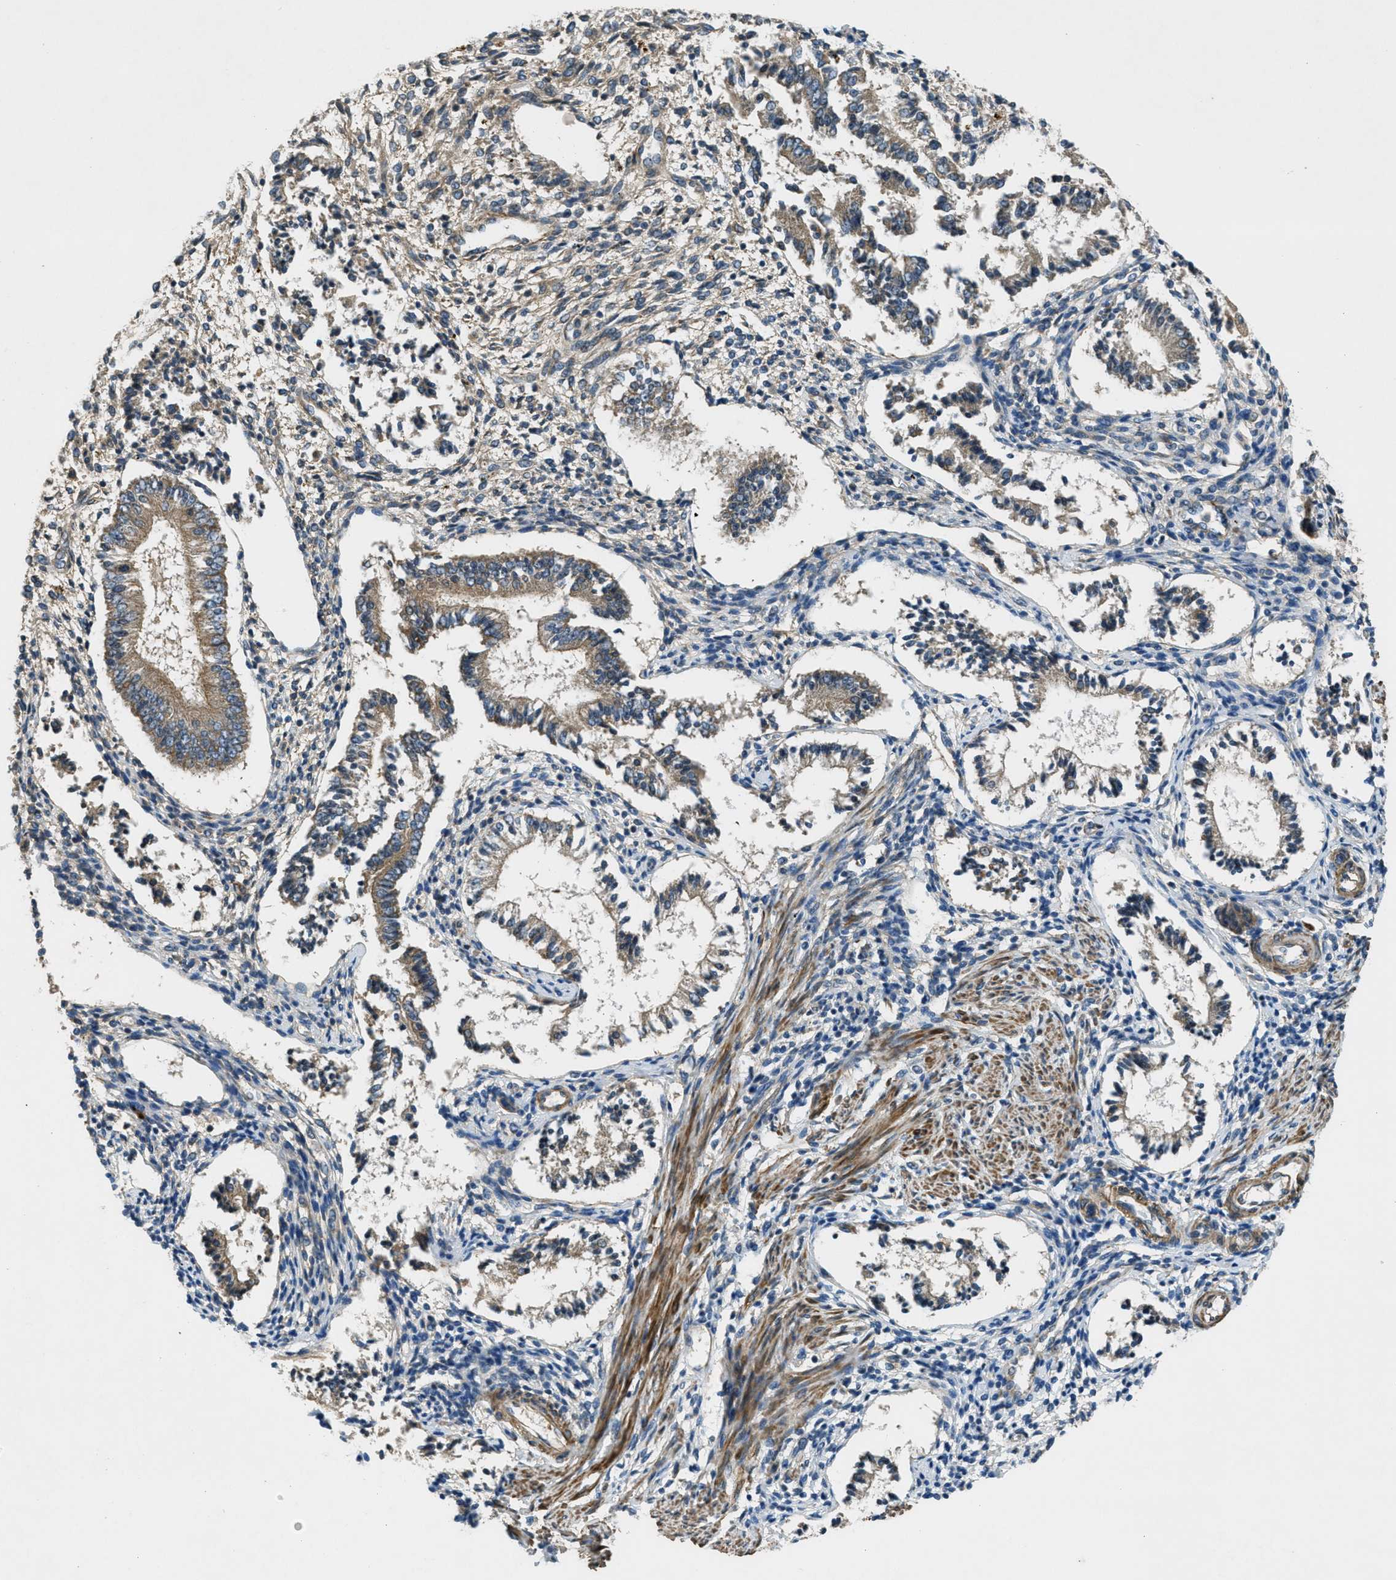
{"staining": {"intensity": "weak", "quantity": "<25%", "location": "cytoplasmic/membranous"}, "tissue": "endometrium", "cell_type": "Cells in endometrial stroma", "image_type": "normal", "snomed": [{"axis": "morphology", "description": "Normal tissue, NOS"}, {"axis": "topography", "description": "Endometrium"}], "caption": "A high-resolution micrograph shows immunohistochemistry (IHC) staining of unremarkable endometrium, which shows no significant positivity in cells in endometrial stroma.", "gene": "VEZT", "patient": {"sex": "female", "age": 42}}